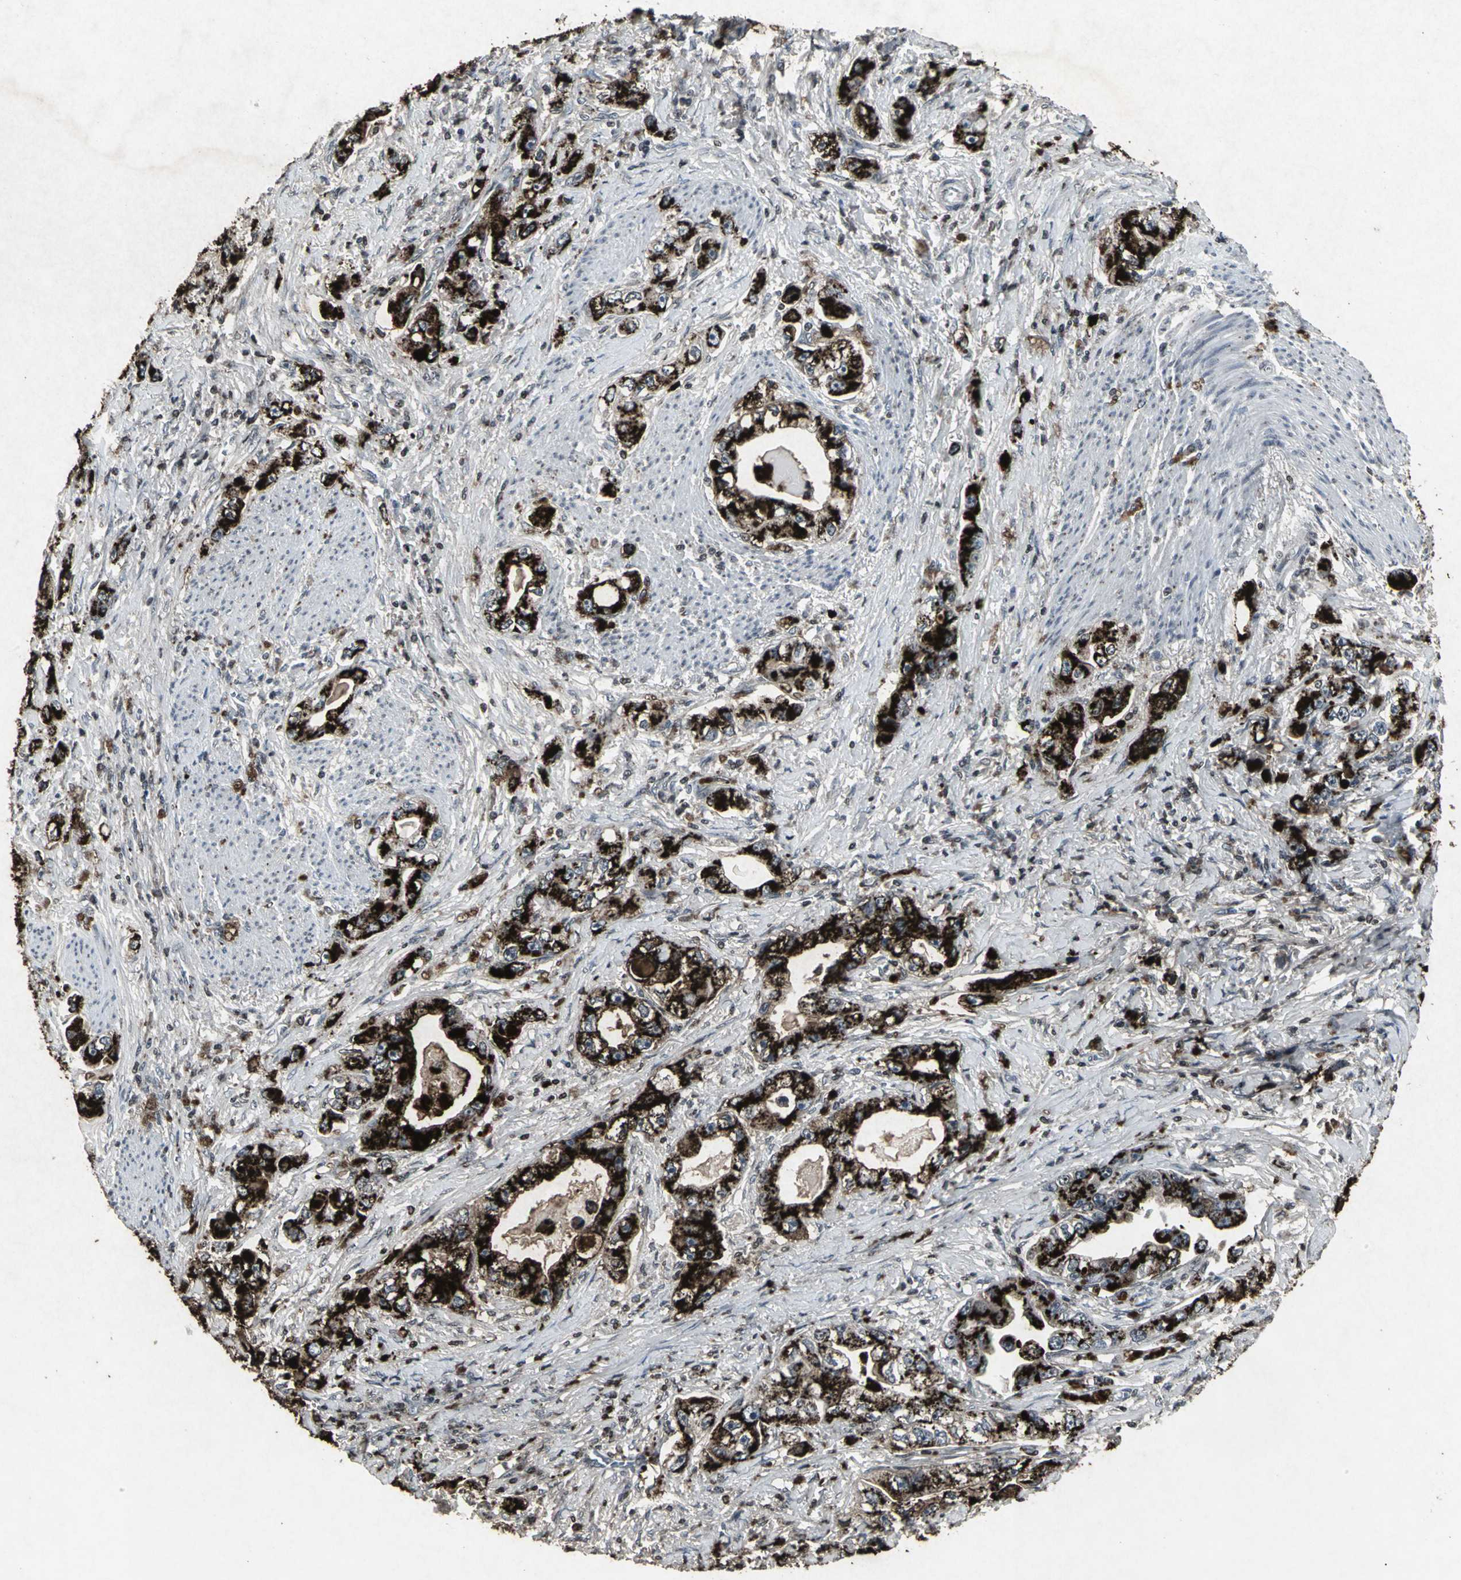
{"staining": {"intensity": "strong", "quantity": ">75%", "location": "cytoplasmic/membranous"}, "tissue": "stomach cancer", "cell_type": "Tumor cells", "image_type": "cancer", "snomed": [{"axis": "morphology", "description": "Adenocarcinoma, NOS"}, {"axis": "topography", "description": "Stomach, lower"}], "caption": "Human stomach cancer (adenocarcinoma) stained with a brown dye exhibits strong cytoplasmic/membranous positive positivity in approximately >75% of tumor cells.", "gene": "BMP4", "patient": {"sex": "female", "age": 93}}